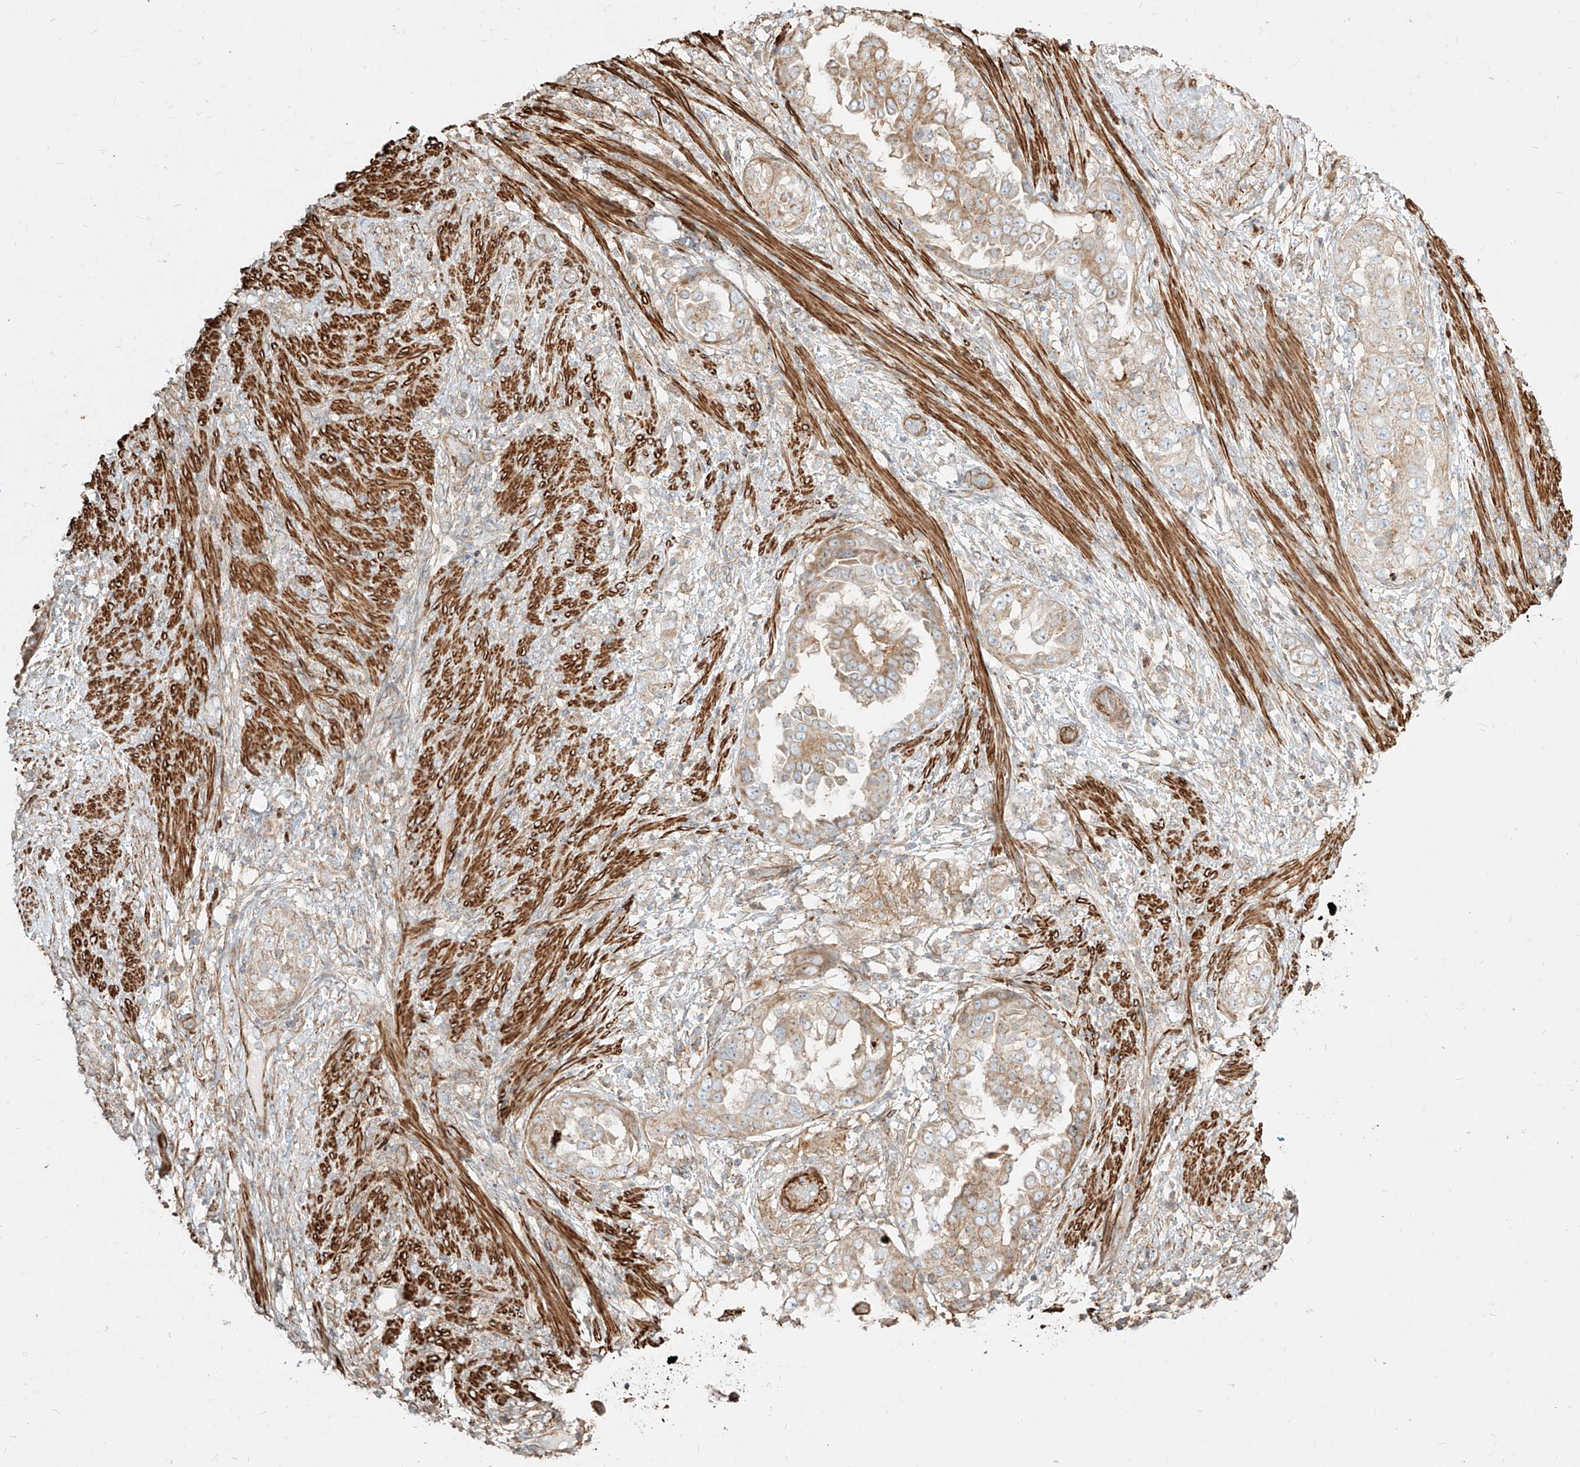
{"staining": {"intensity": "weak", "quantity": ">75%", "location": "cytoplasmic/membranous"}, "tissue": "endometrial cancer", "cell_type": "Tumor cells", "image_type": "cancer", "snomed": [{"axis": "morphology", "description": "Adenocarcinoma, NOS"}, {"axis": "topography", "description": "Endometrium"}], "caption": "This micrograph reveals endometrial cancer (adenocarcinoma) stained with IHC to label a protein in brown. The cytoplasmic/membranous of tumor cells show weak positivity for the protein. Nuclei are counter-stained blue.", "gene": "MTX2", "patient": {"sex": "female", "age": 85}}